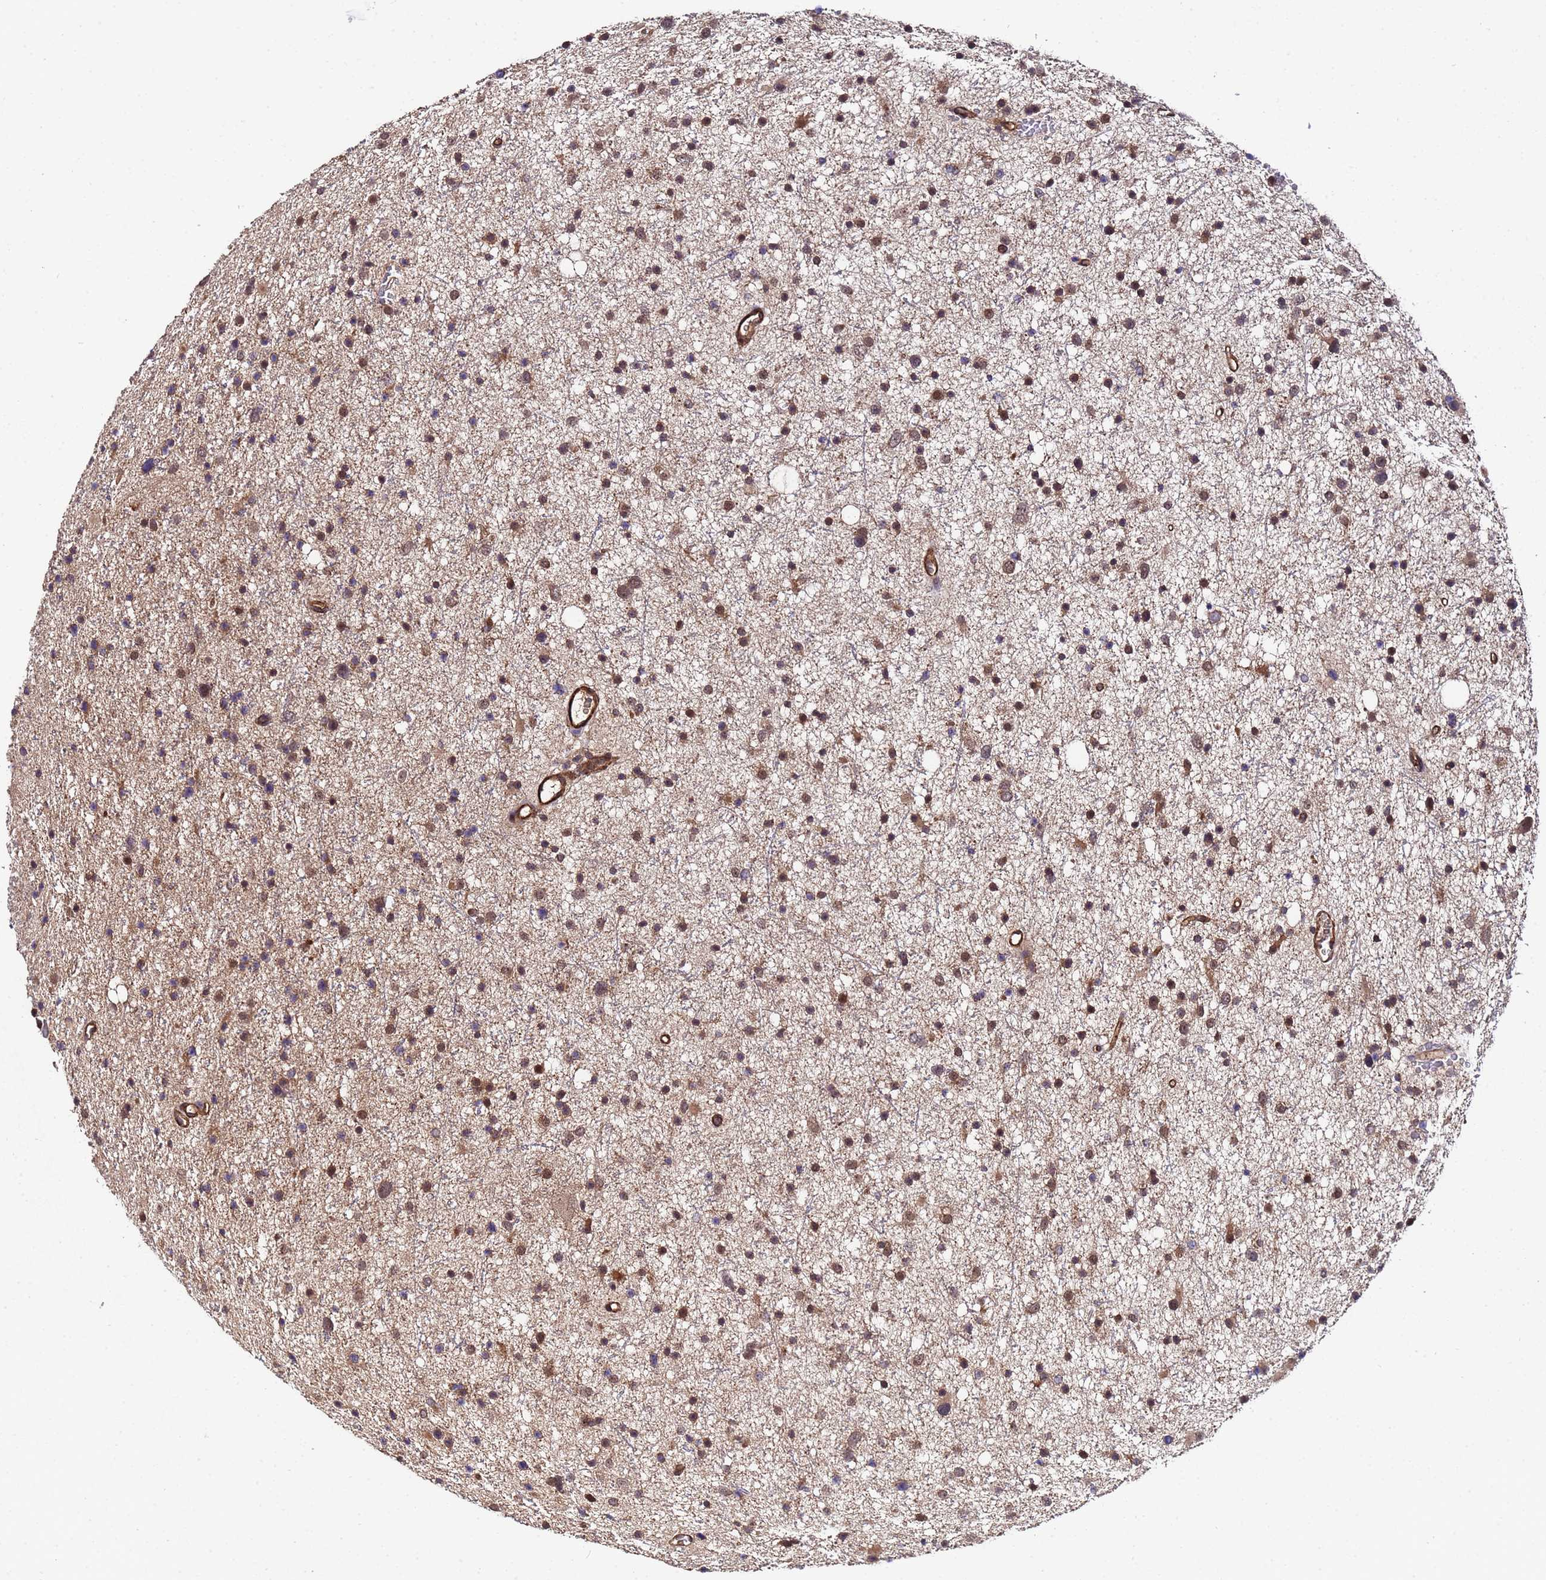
{"staining": {"intensity": "moderate", "quantity": ">75%", "location": "cytoplasmic/membranous"}, "tissue": "glioma", "cell_type": "Tumor cells", "image_type": "cancer", "snomed": [{"axis": "morphology", "description": "Glioma, malignant, Low grade"}, {"axis": "topography", "description": "Cerebral cortex"}], "caption": "Human malignant low-grade glioma stained with a brown dye displays moderate cytoplasmic/membranous positive positivity in approximately >75% of tumor cells.", "gene": "GSTCD", "patient": {"sex": "female", "age": 39}}